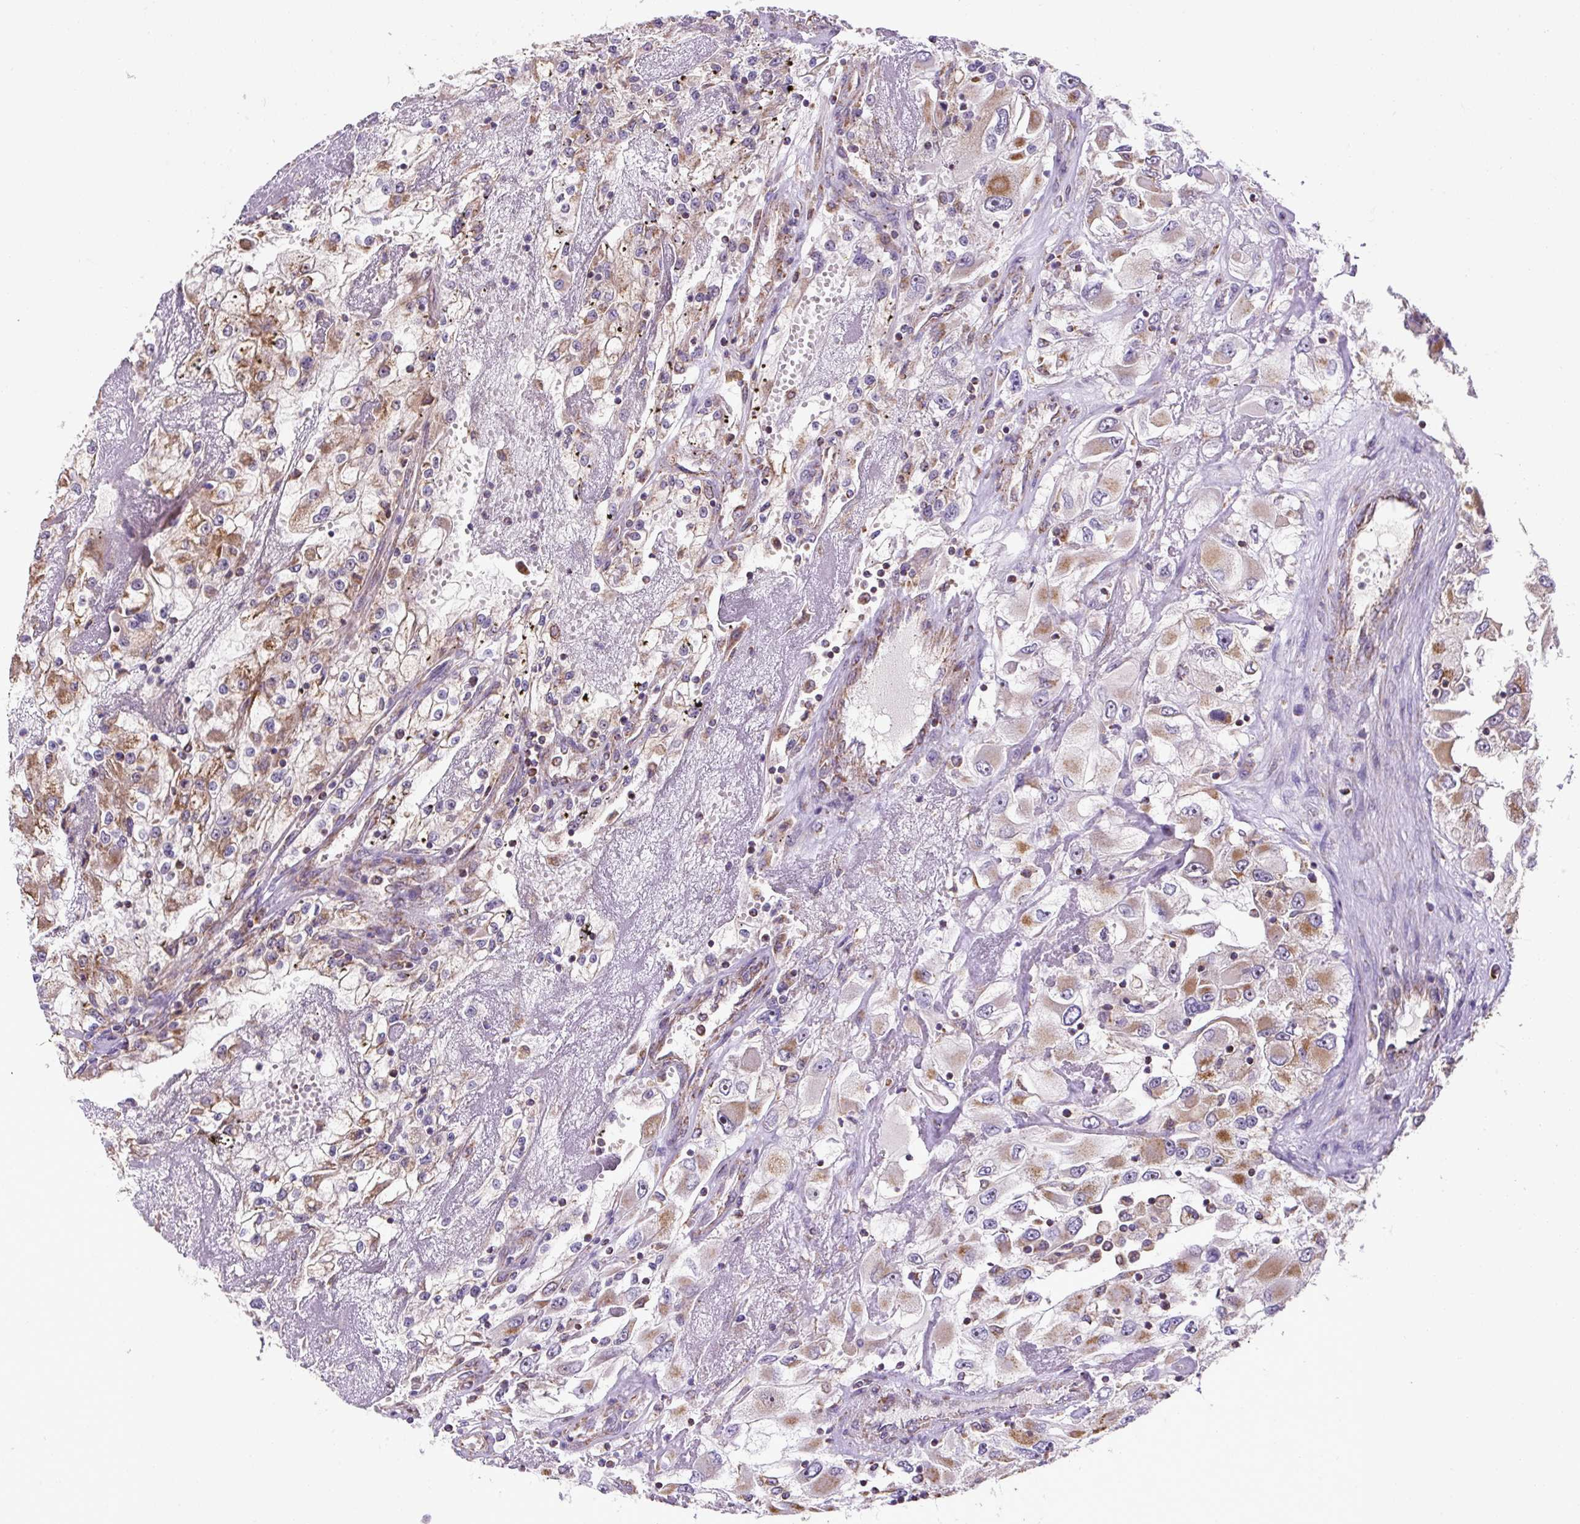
{"staining": {"intensity": "moderate", "quantity": ">75%", "location": "cytoplasmic/membranous"}, "tissue": "renal cancer", "cell_type": "Tumor cells", "image_type": "cancer", "snomed": [{"axis": "morphology", "description": "Adenocarcinoma, NOS"}, {"axis": "topography", "description": "Kidney"}], "caption": "DAB immunohistochemical staining of adenocarcinoma (renal) exhibits moderate cytoplasmic/membranous protein positivity in approximately >75% of tumor cells.", "gene": "MFSD9", "patient": {"sex": "female", "age": 52}}